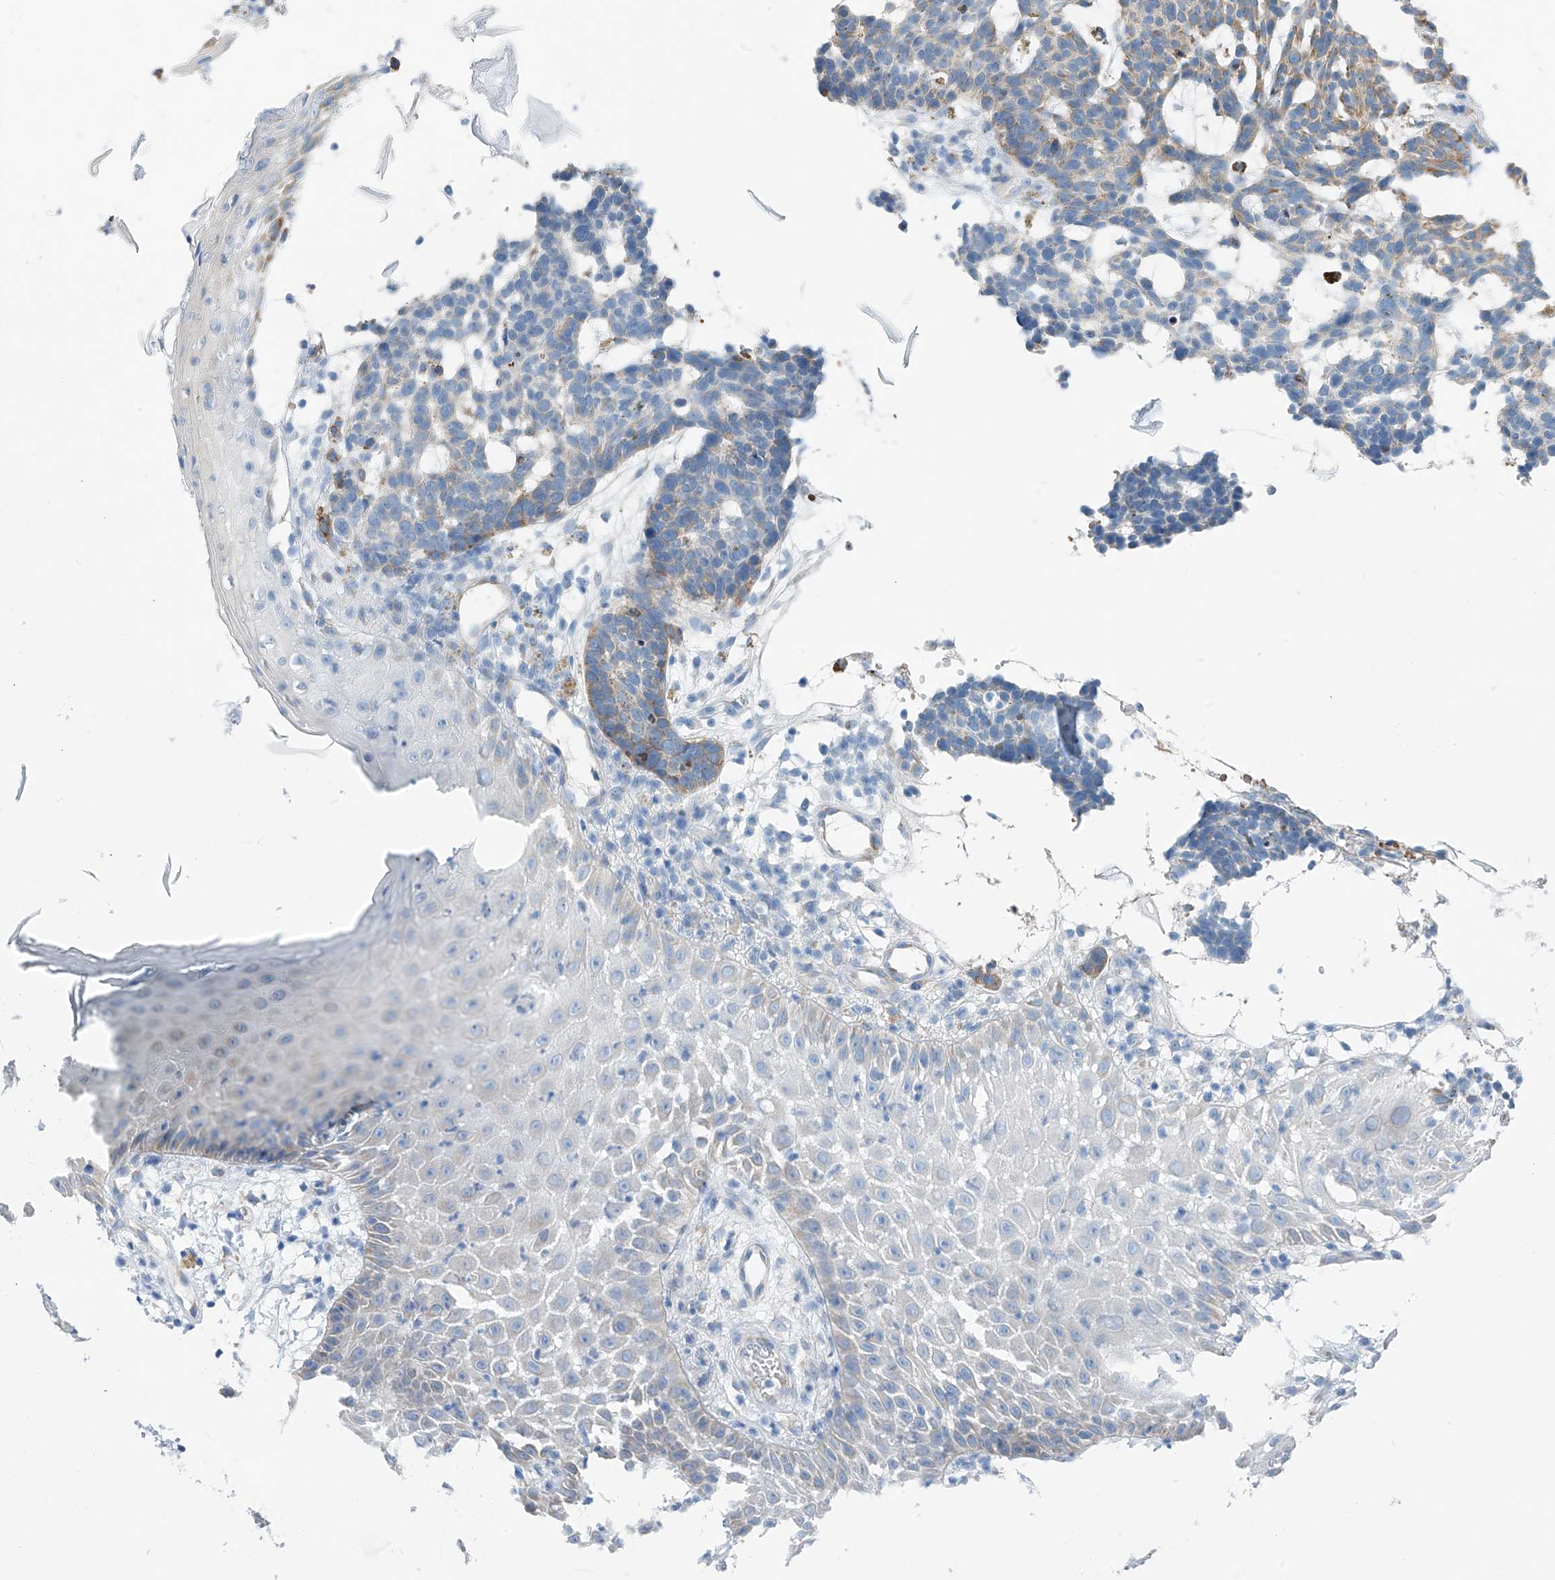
{"staining": {"intensity": "moderate", "quantity": "25%-75%", "location": "cytoplasmic/membranous"}, "tissue": "skin cancer", "cell_type": "Tumor cells", "image_type": "cancer", "snomed": [{"axis": "morphology", "description": "Basal cell carcinoma"}, {"axis": "topography", "description": "Skin"}], "caption": "IHC histopathology image of basal cell carcinoma (skin) stained for a protein (brown), which displays medium levels of moderate cytoplasmic/membranous staining in approximately 25%-75% of tumor cells.", "gene": "RCN2", "patient": {"sex": "male", "age": 85}}